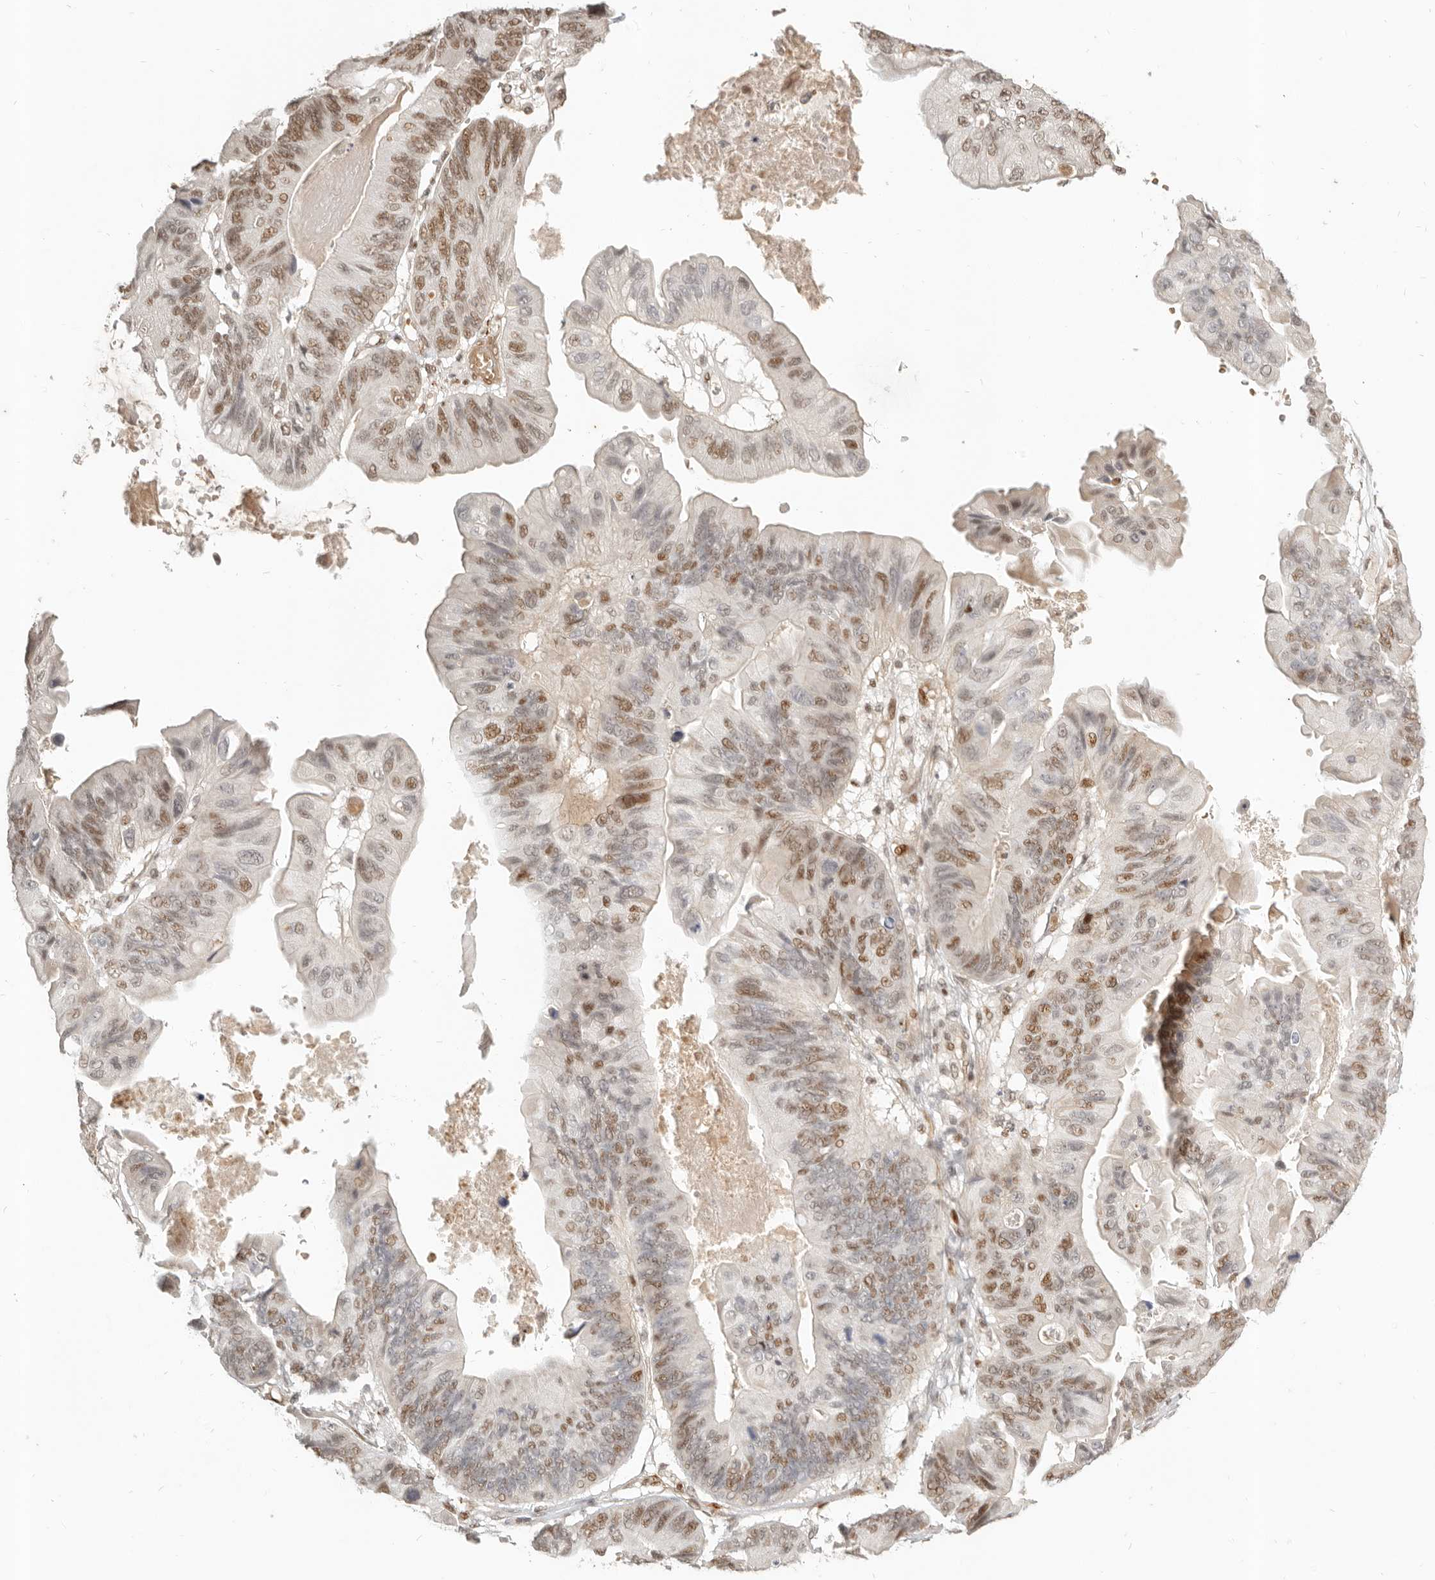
{"staining": {"intensity": "moderate", "quantity": "25%-75%", "location": "nuclear"}, "tissue": "ovarian cancer", "cell_type": "Tumor cells", "image_type": "cancer", "snomed": [{"axis": "morphology", "description": "Cystadenocarcinoma, mucinous, NOS"}, {"axis": "topography", "description": "Ovary"}], "caption": "IHC (DAB (3,3'-diaminobenzidine)) staining of ovarian mucinous cystadenocarcinoma displays moderate nuclear protein staining in about 25%-75% of tumor cells. The staining was performed using DAB to visualize the protein expression in brown, while the nuclei were stained in blue with hematoxylin (Magnification: 20x).", "gene": "GABPA", "patient": {"sex": "female", "age": 61}}